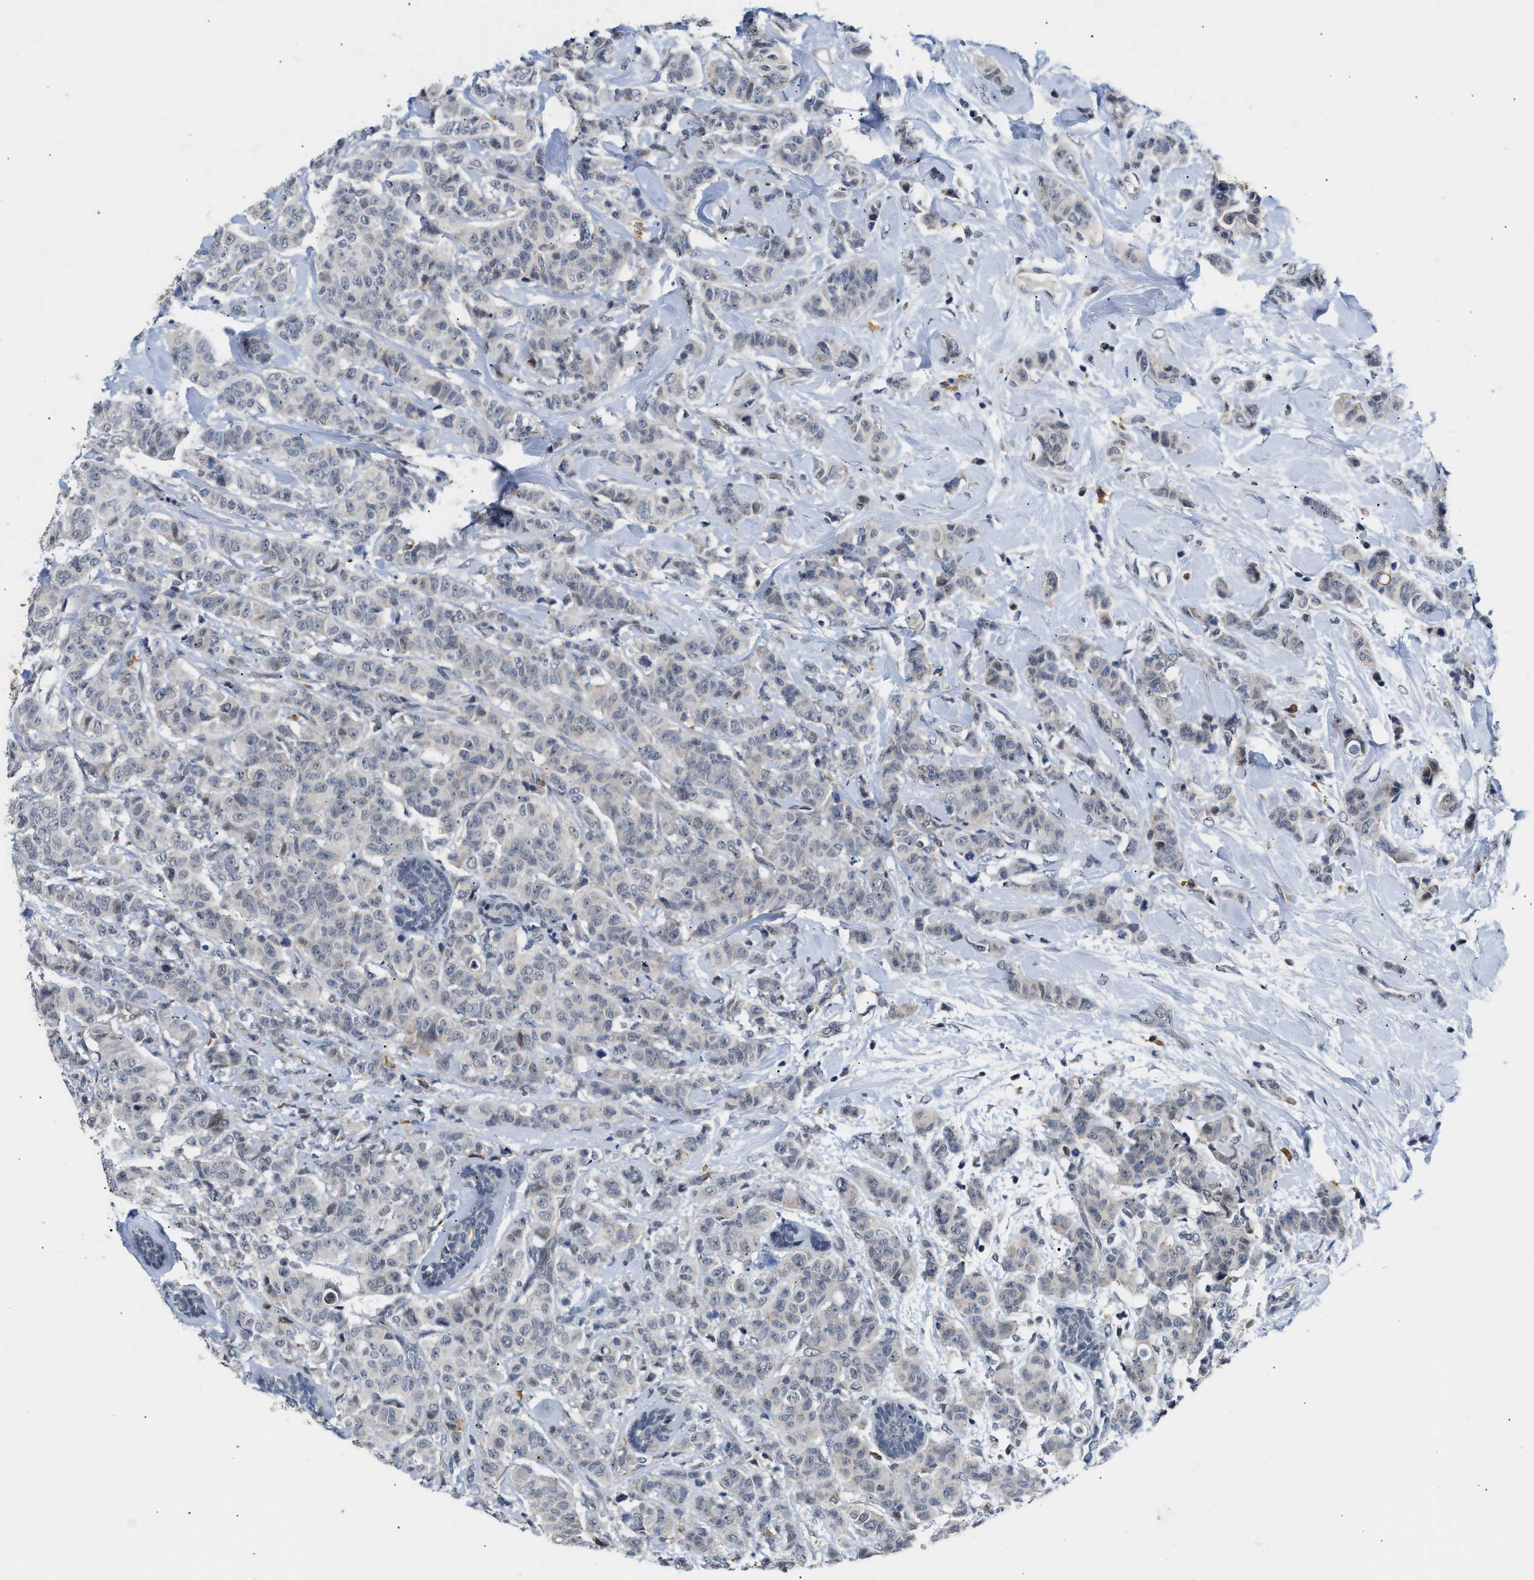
{"staining": {"intensity": "negative", "quantity": "none", "location": "none"}, "tissue": "breast cancer", "cell_type": "Tumor cells", "image_type": "cancer", "snomed": [{"axis": "morphology", "description": "Normal tissue, NOS"}, {"axis": "morphology", "description": "Duct carcinoma"}, {"axis": "topography", "description": "Breast"}], "caption": "The image exhibits no staining of tumor cells in breast intraductal carcinoma.", "gene": "TXNRD3", "patient": {"sex": "female", "age": 40}}